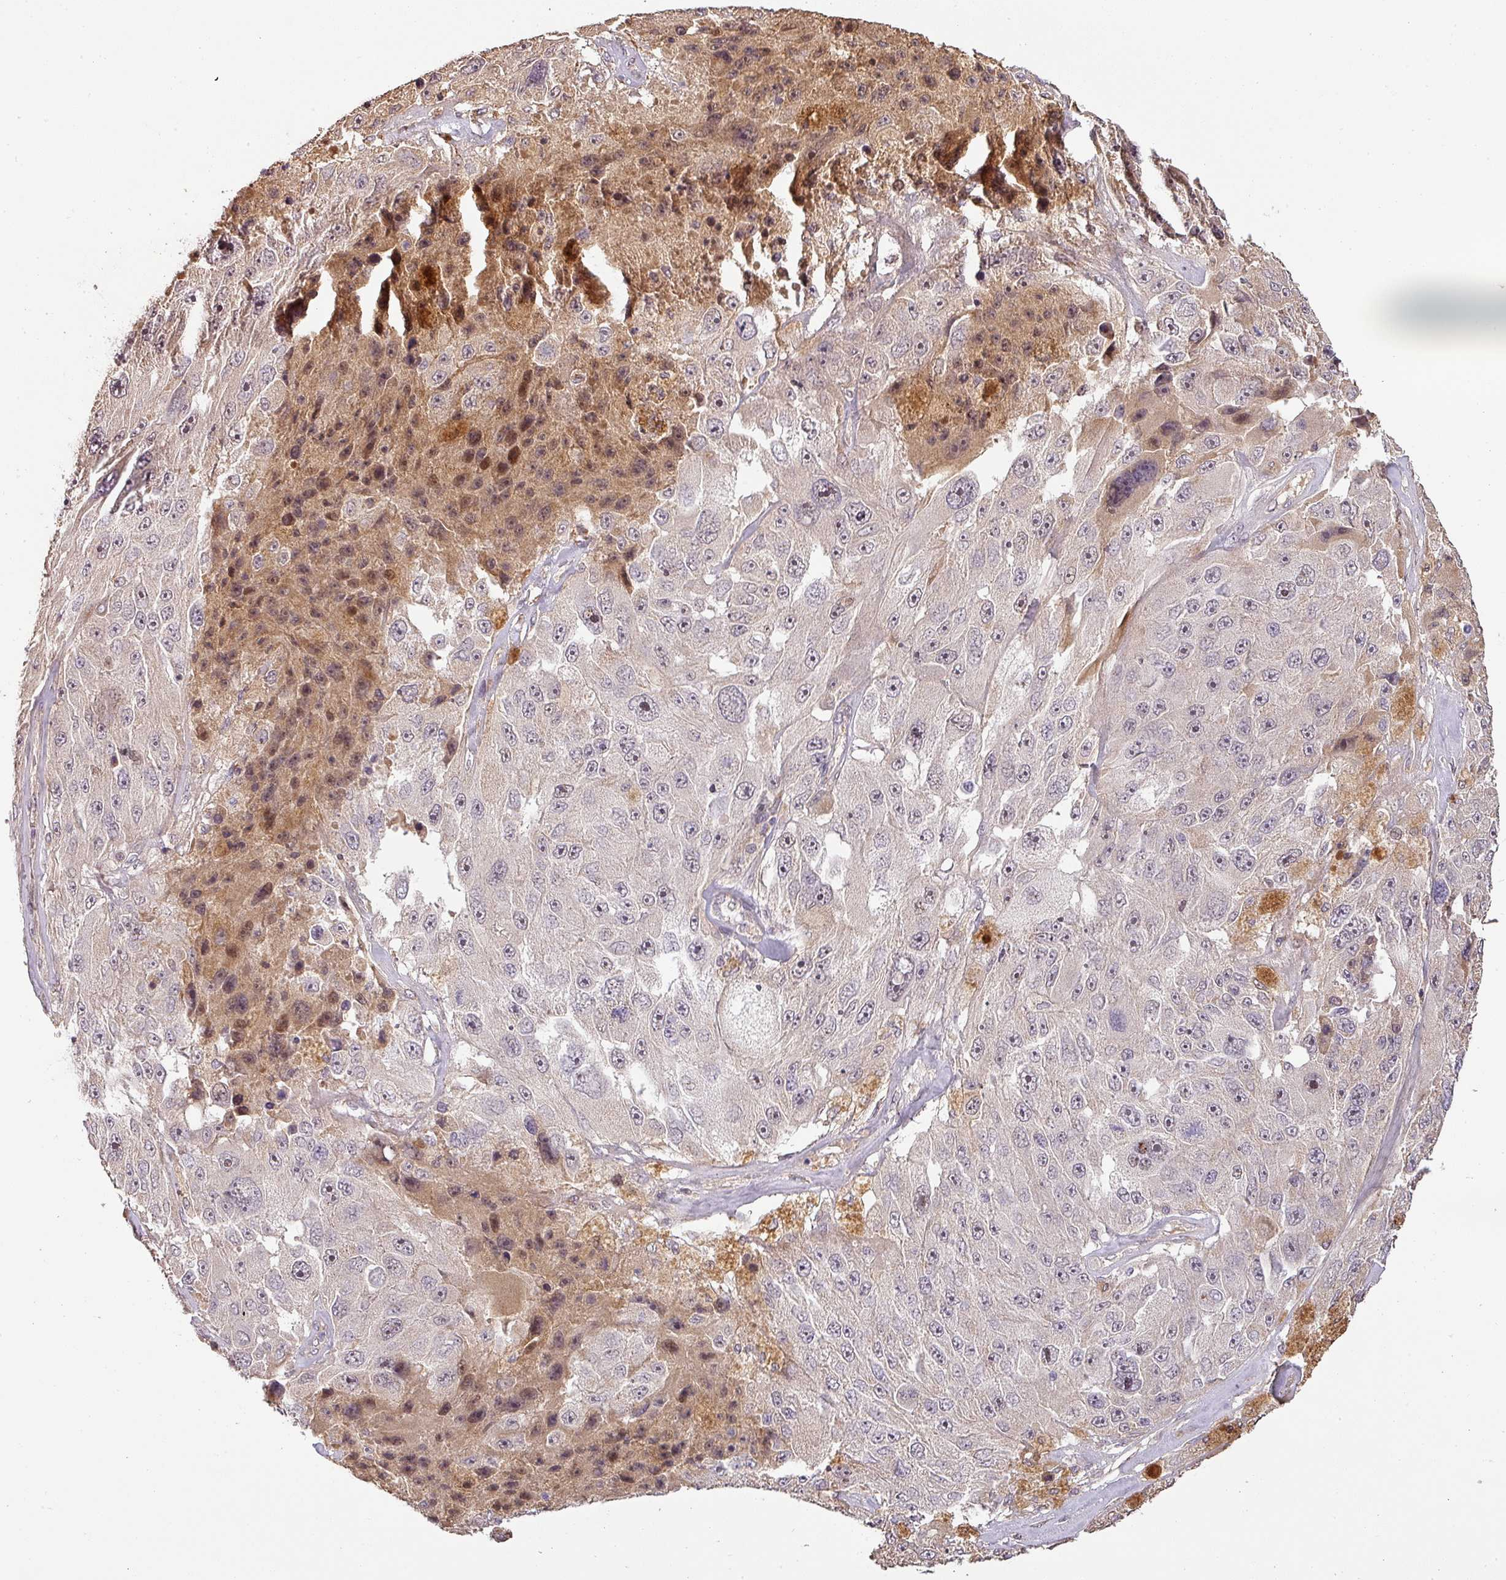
{"staining": {"intensity": "weak", "quantity": "<25%", "location": "cytoplasmic/membranous,nuclear"}, "tissue": "melanoma", "cell_type": "Tumor cells", "image_type": "cancer", "snomed": [{"axis": "morphology", "description": "Malignant melanoma, Metastatic site"}, {"axis": "topography", "description": "Lymph node"}], "caption": "This histopathology image is of malignant melanoma (metastatic site) stained with IHC to label a protein in brown with the nuclei are counter-stained blue. There is no expression in tumor cells.", "gene": "BPIFB3", "patient": {"sex": "male", "age": 62}}